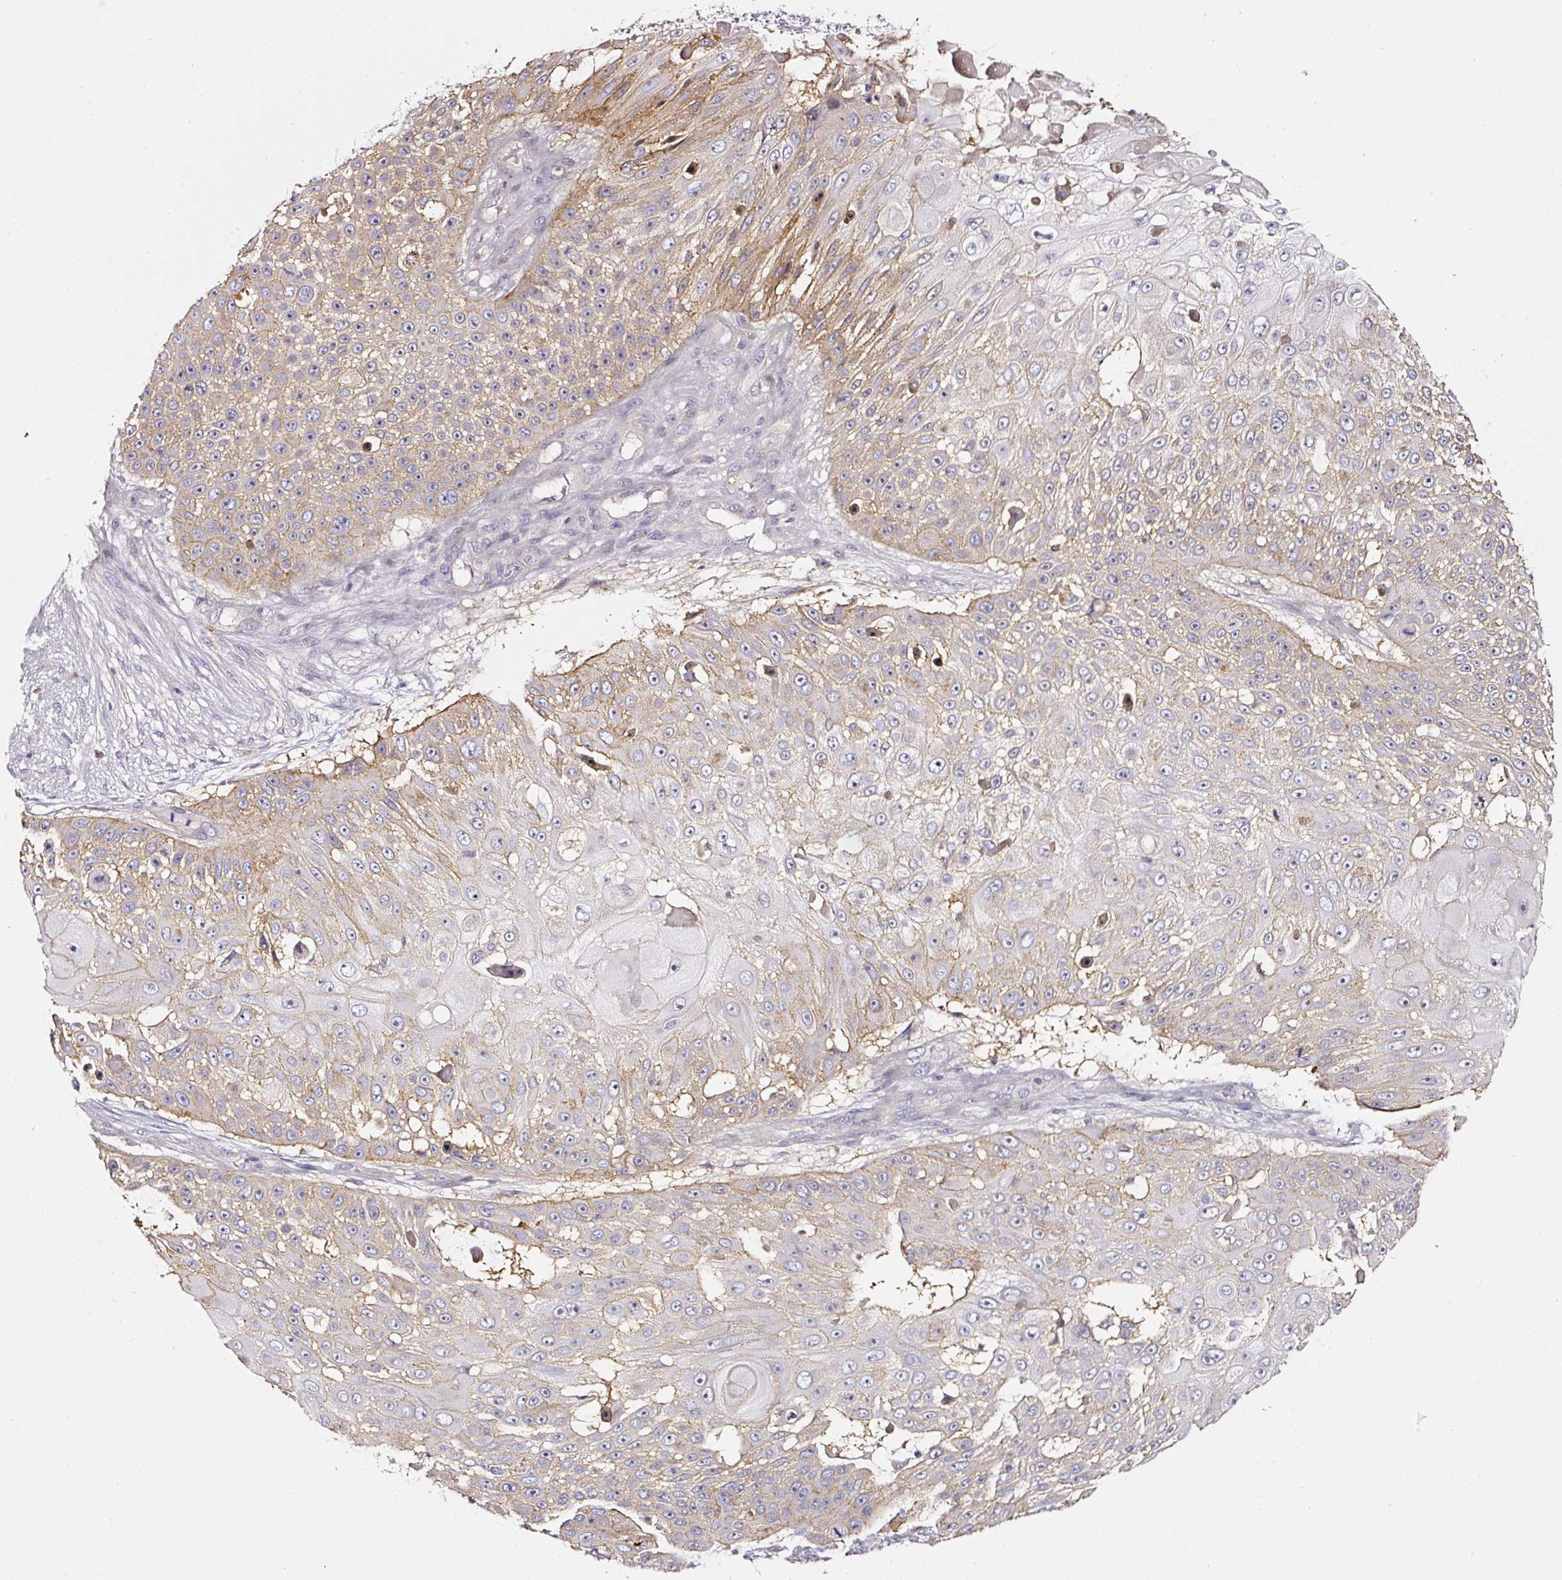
{"staining": {"intensity": "moderate", "quantity": "<25%", "location": "cytoplasmic/membranous"}, "tissue": "skin cancer", "cell_type": "Tumor cells", "image_type": "cancer", "snomed": [{"axis": "morphology", "description": "Squamous cell carcinoma, NOS"}, {"axis": "topography", "description": "Skin"}], "caption": "Protein analysis of skin cancer (squamous cell carcinoma) tissue shows moderate cytoplasmic/membranous expression in about <25% of tumor cells.", "gene": "CD47", "patient": {"sex": "female", "age": 86}}